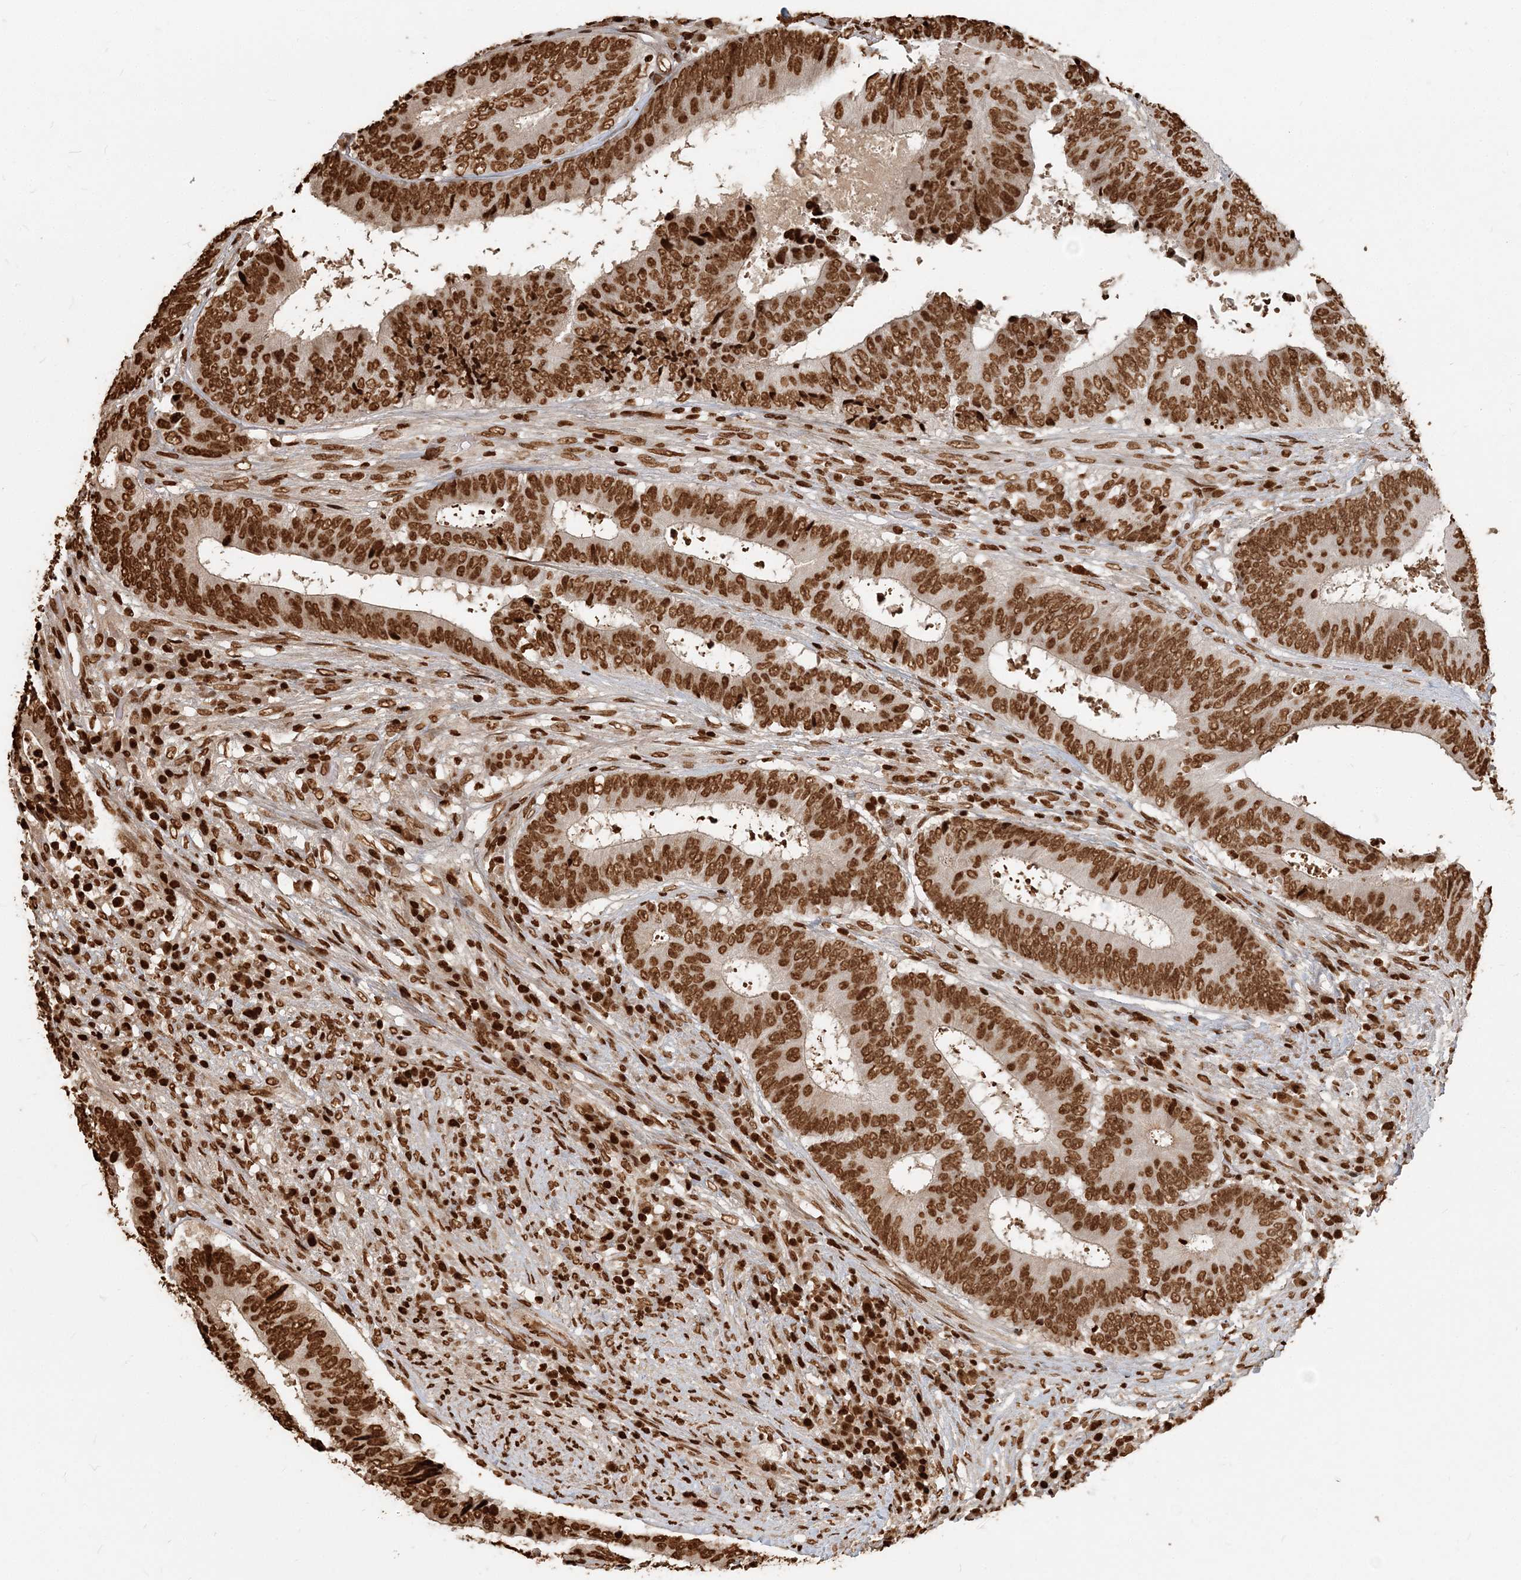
{"staining": {"intensity": "strong", "quantity": ">75%", "location": "nuclear"}, "tissue": "colorectal cancer", "cell_type": "Tumor cells", "image_type": "cancer", "snomed": [{"axis": "morphology", "description": "Adenocarcinoma, NOS"}, {"axis": "topography", "description": "Rectum"}], "caption": "DAB (3,3'-diaminobenzidine) immunohistochemical staining of human colorectal cancer (adenocarcinoma) shows strong nuclear protein positivity in about >75% of tumor cells. (Brightfield microscopy of DAB IHC at high magnification).", "gene": "H3-3B", "patient": {"sex": "male", "age": 72}}